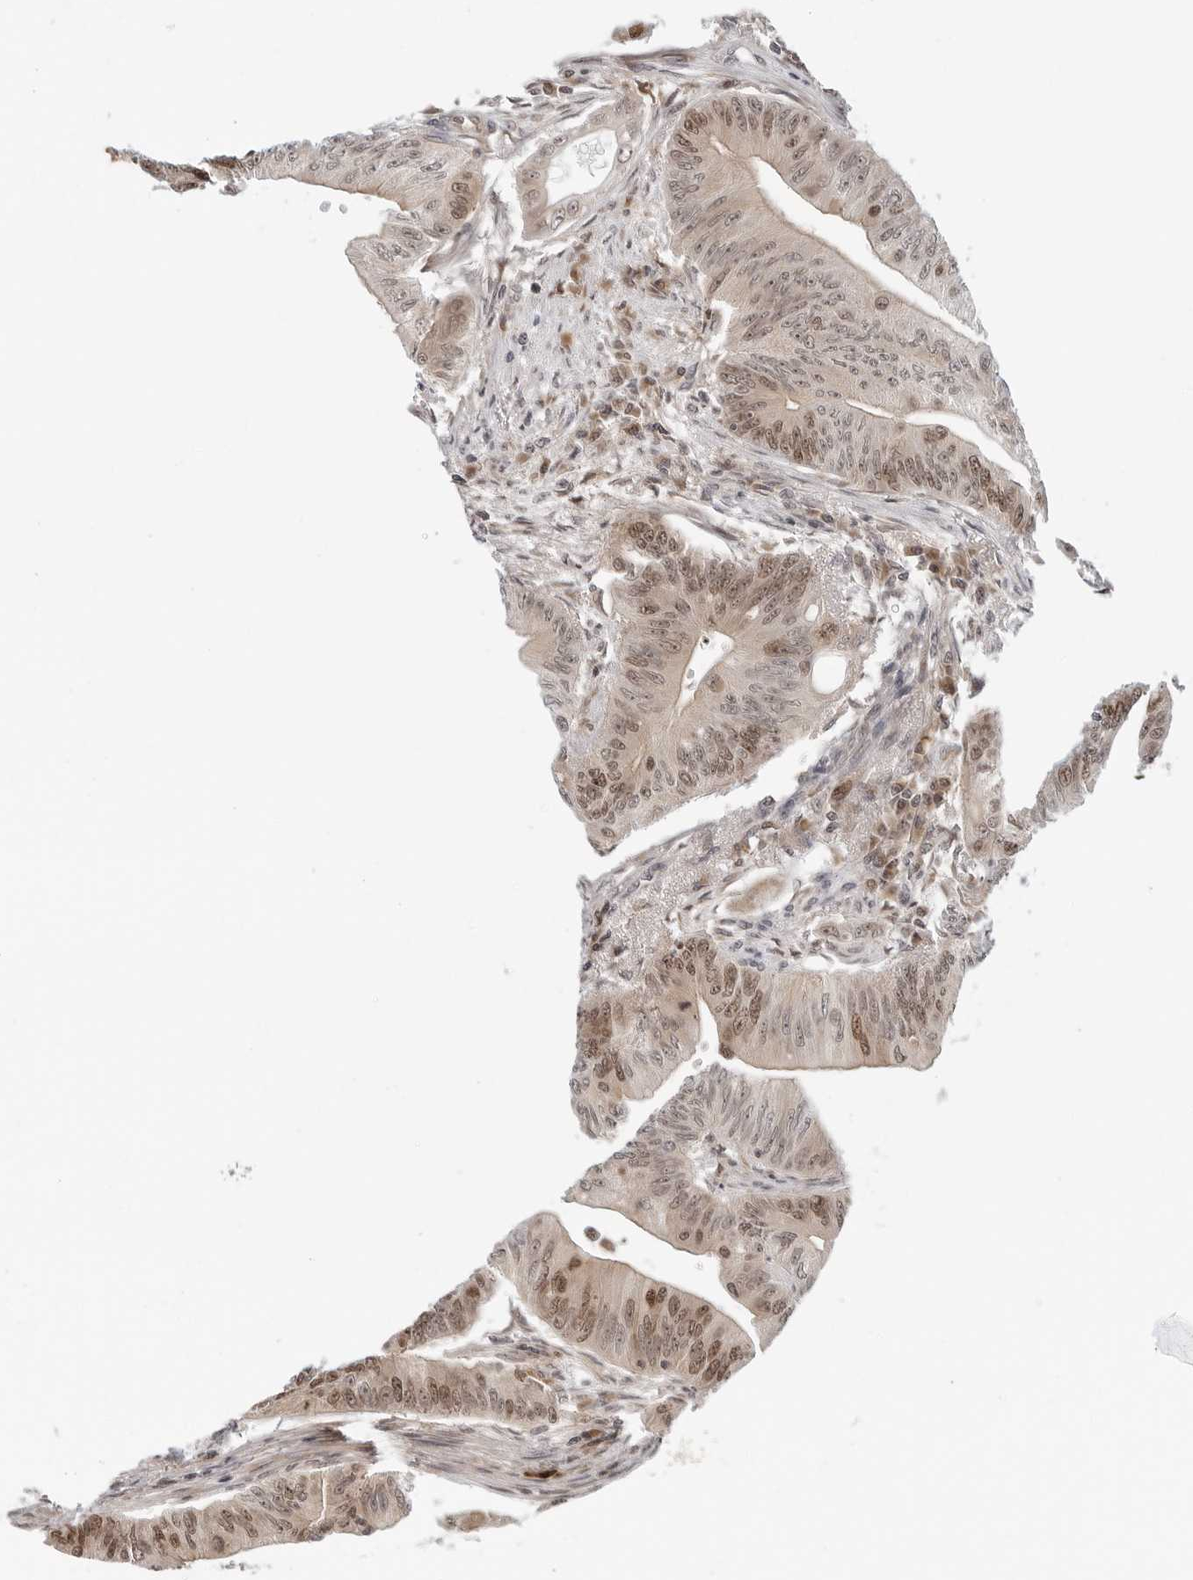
{"staining": {"intensity": "moderate", "quantity": ">75%", "location": "nuclear"}, "tissue": "colorectal cancer", "cell_type": "Tumor cells", "image_type": "cancer", "snomed": [{"axis": "morphology", "description": "Adenoma, NOS"}, {"axis": "morphology", "description": "Adenocarcinoma, NOS"}, {"axis": "topography", "description": "Colon"}], "caption": "Protein expression by immunohistochemistry reveals moderate nuclear expression in approximately >75% of tumor cells in adenocarcinoma (colorectal).", "gene": "TIPRL", "patient": {"sex": "male", "age": 79}}